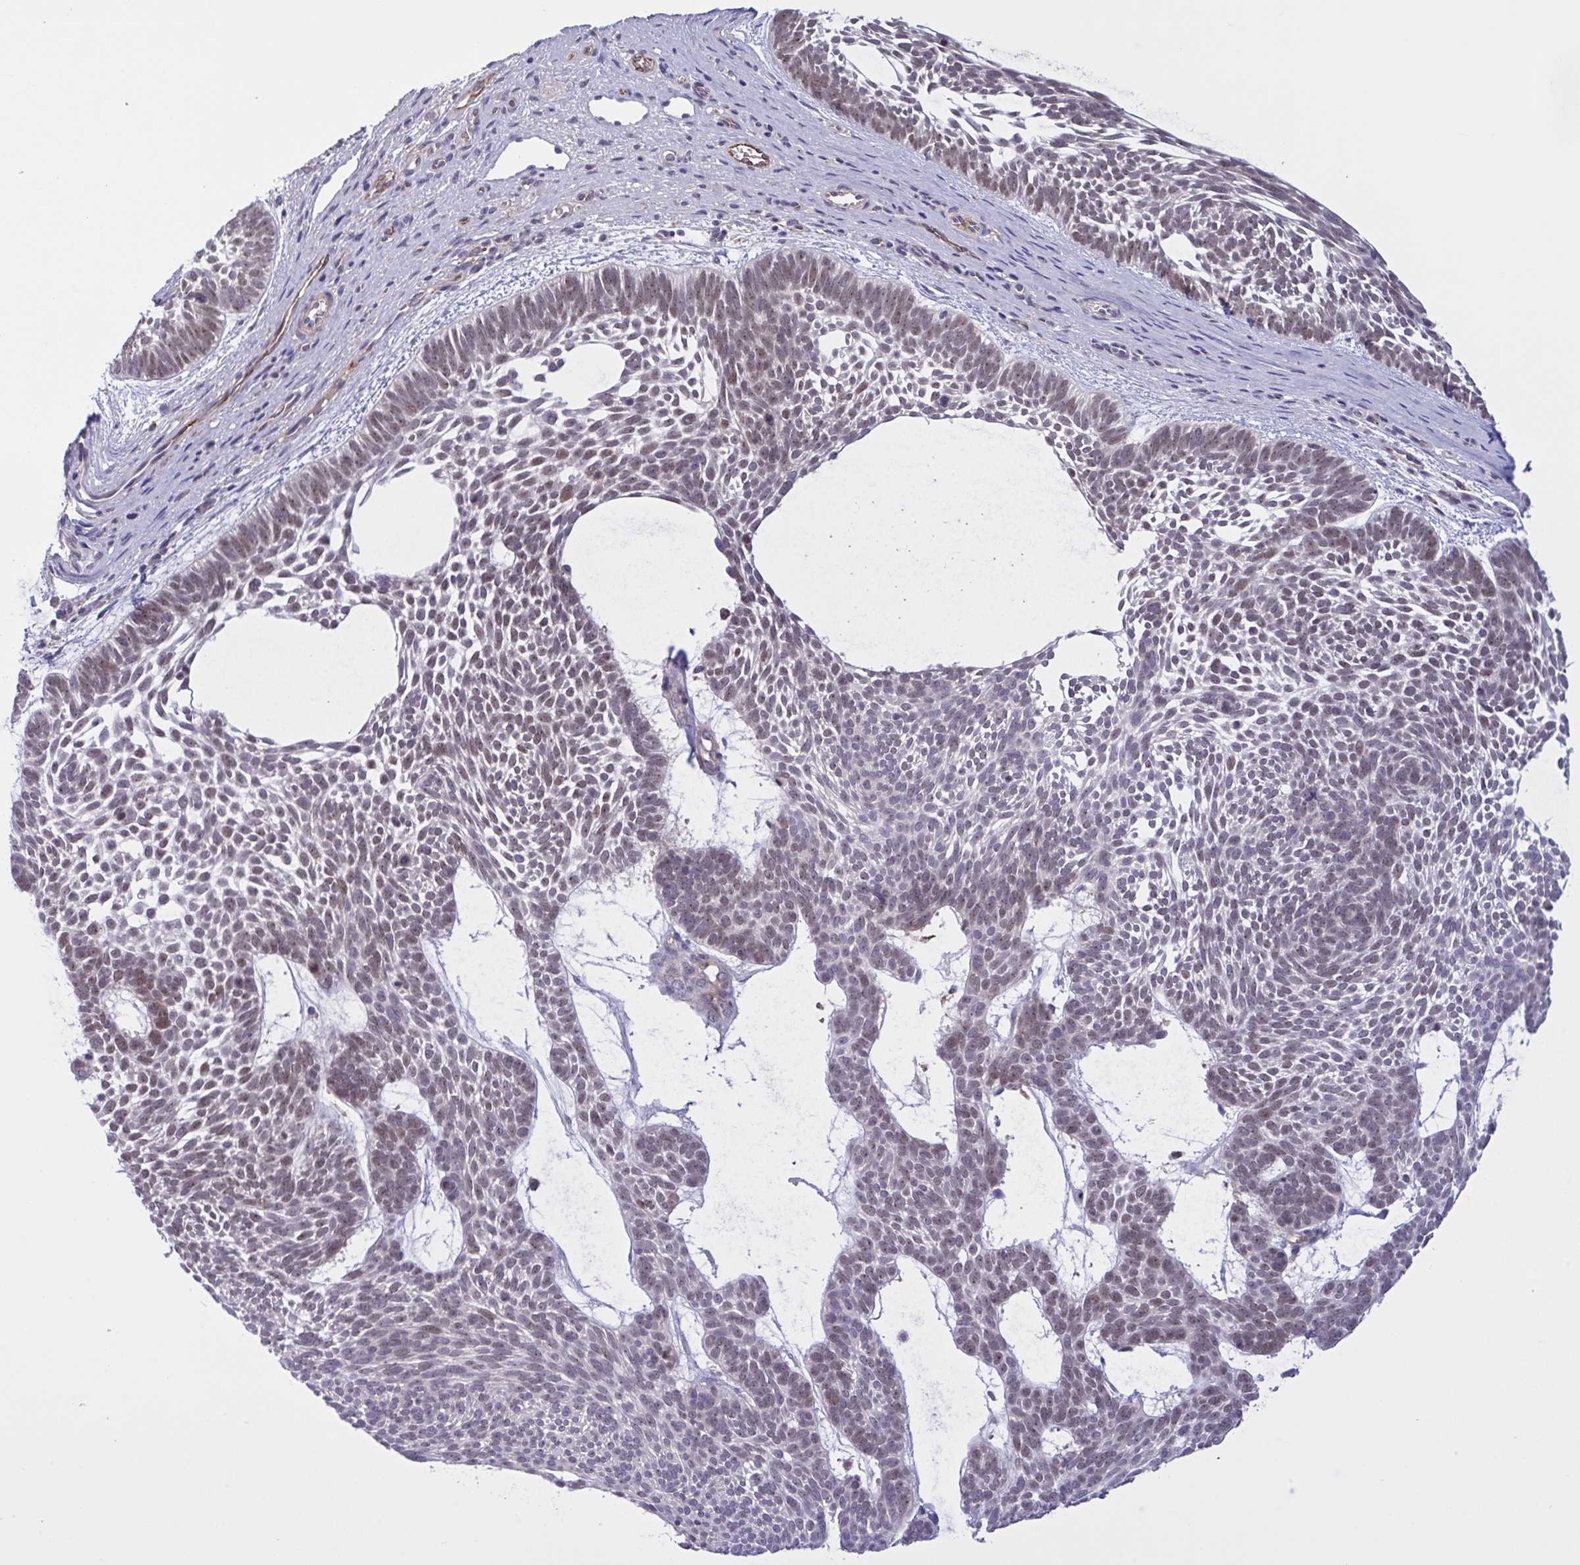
{"staining": {"intensity": "weak", "quantity": "25%-75%", "location": "nuclear"}, "tissue": "skin cancer", "cell_type": "Tumor cells", "image_type": "cancer", "snomed": [{"axis": "morphology", "description": "Basal cell carcinoma"}, {"axis": "topography", "description": "Skin"}, {"axis": "topography", "description": "Skin of face"}], "caption": "Immunohistochemical staining of human skin cancer reveals weak nuclear protein expression in approximately 25%-75% of tumor cells. (DAB IHC with brightfield microscopy, high magnification).", "gene": "CD101", "patient": {"sex": "male", "age": 83}}